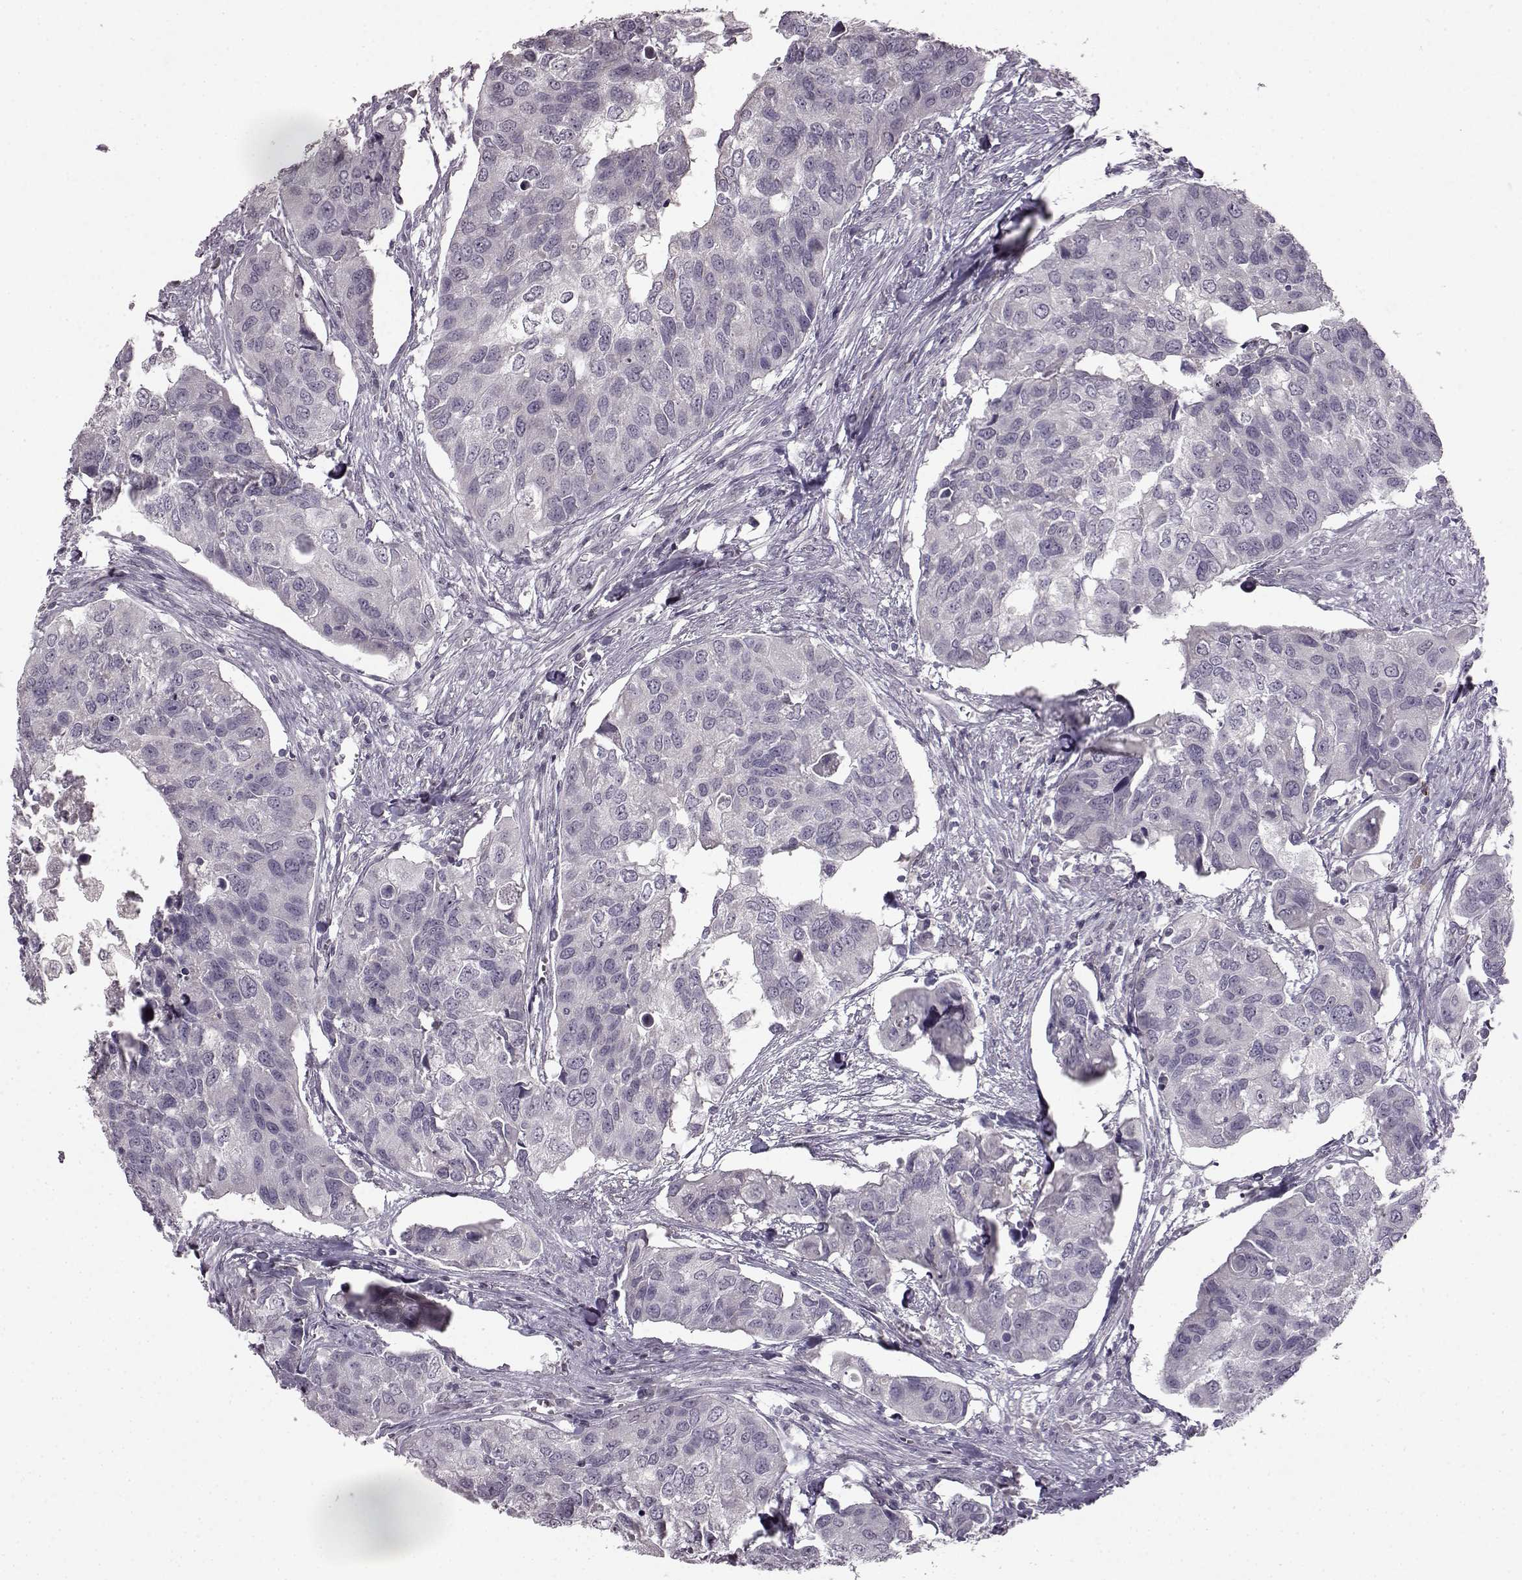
{"staining": {"intensity": "negative", "quantity": "none", "location": "none"}, "tissue": "urothelial cancer", "cell_type": "Tumor cells", "image_type": "cancer", "snomed": [{"axis": "morphology", "description": "Urothelial carcinoma, High grade"}, {"axis": "topography", "description": "Urinary bladder"}], "caption": "Urothelial cancer stained for a protein using IHC shows no staining tumor cells.", "gene": "LHB", "patient": {"sex": "male", "age": 60}}